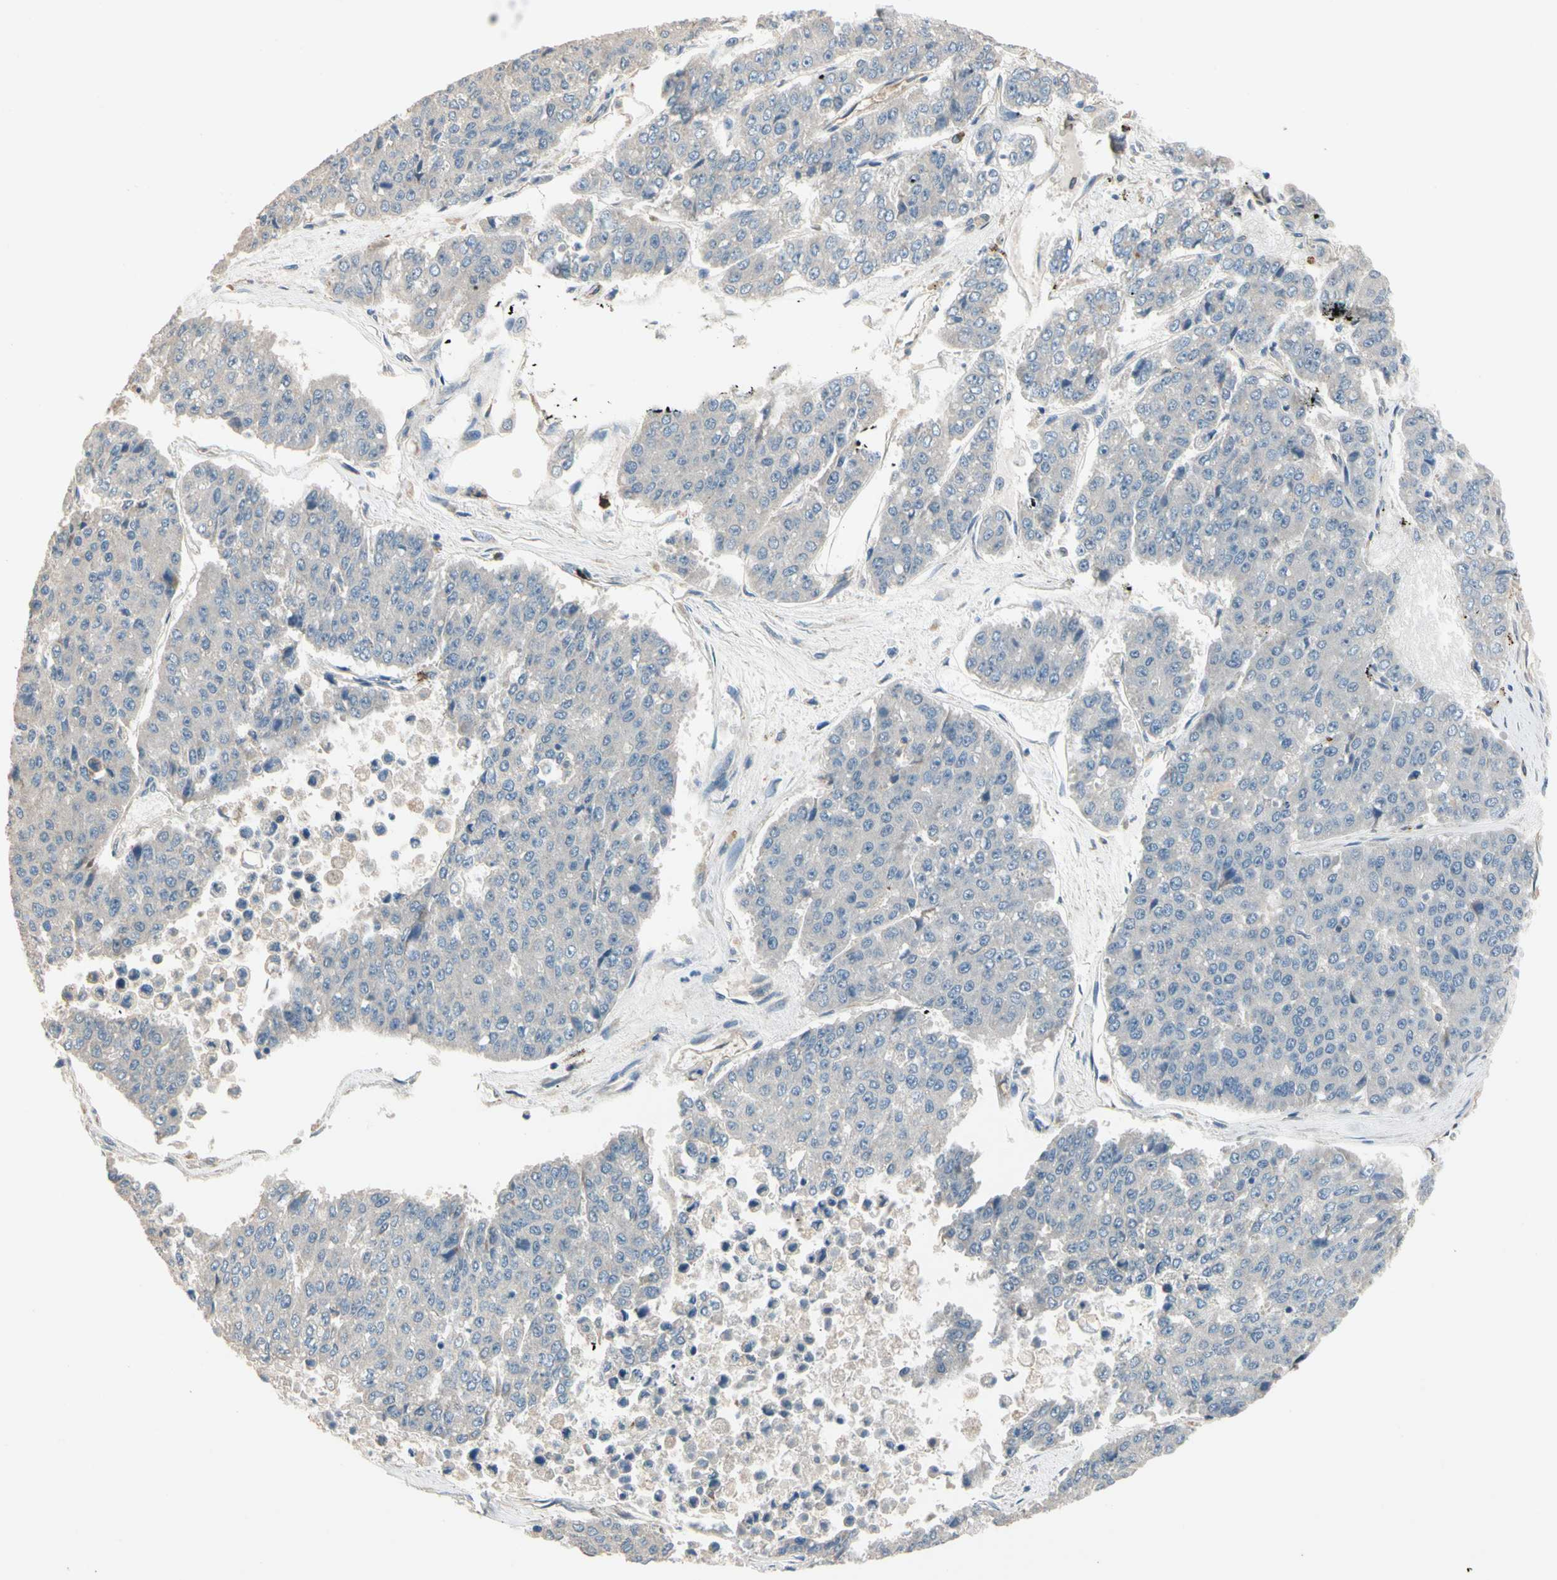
{"staining": {"intensity": "negative", "quantity": "none", "location": "none"}, "tissue": "pancreatic cancer", "cell_type": "Tumor cells", "image_type": "cancer", "snomed": [{"axis": "morphology", "description": "Adenocarcinoma, NOS"}, {"axis": "topography", "description": "Pancreas"}], "caption": "The IHC histopathology image has no significant expression in tumor cells of pancreatic adenocarcinoma tissue. The staining was performed using DAB to visualize the protein expression in brown, while the nuclei were stained in blue with hematoxylin (Magnification: 20x).", "gene": "SIGLEC5", "patient": {"sex": "male", "age": 50}}